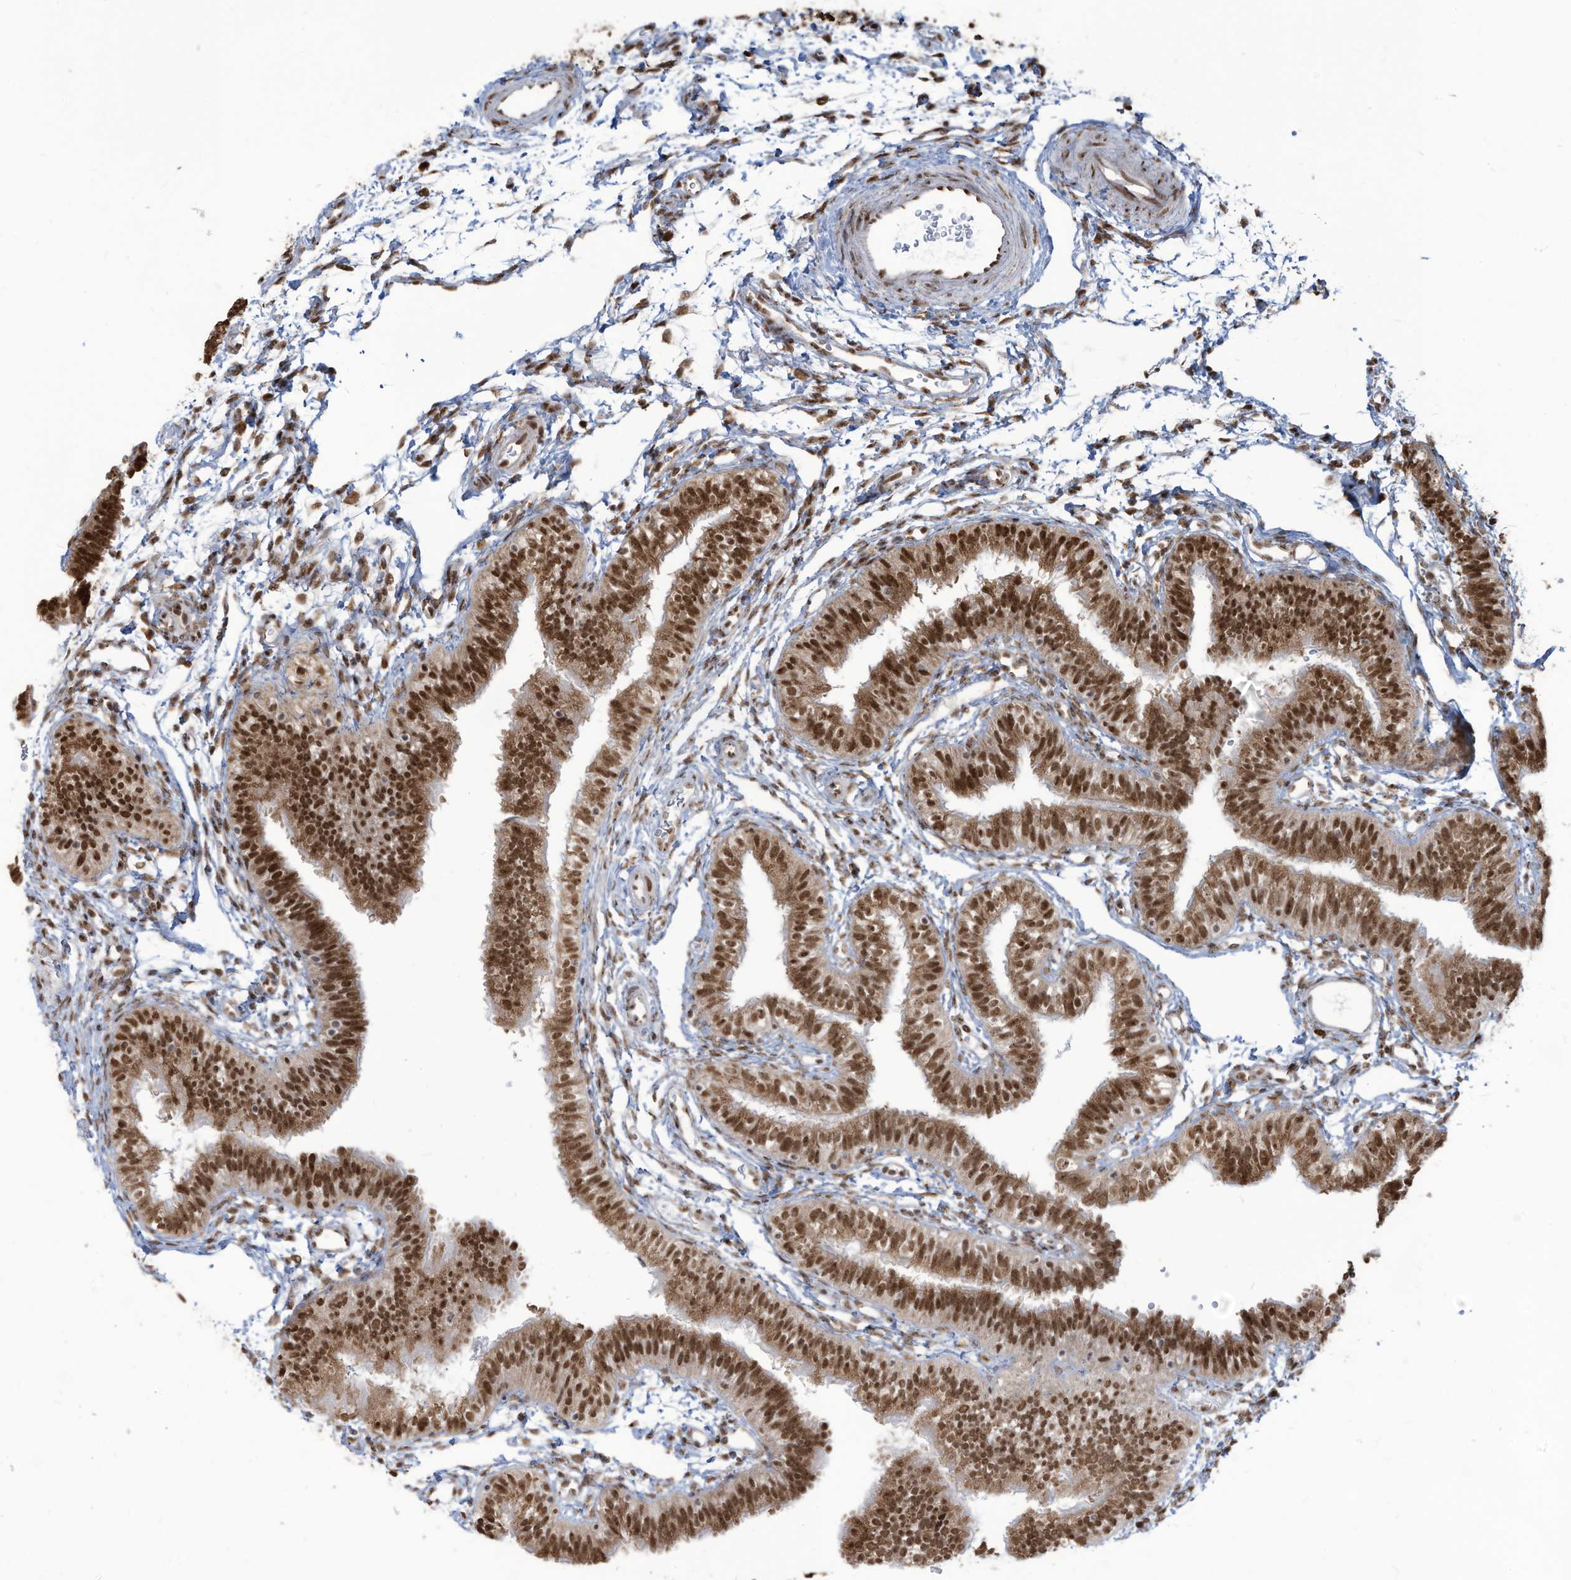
{"staining": {"intensity": "strong", "quantity": ">75%", "location": "cytoplasmic/membranous,nuclear"}, "tissue": "fallopian tube", "cell_type": "Glandular cells", "image_type": "normal", "snomed": [{"axis": "morphology", "description": "Normal tissue, NOS"}, {"axis": "topography", "description": "Fallopian tube"}], "caption": "Immunohistochemical staining of benign human fallopian tube exhibits strong cytoplasmic/membranous,nuclear protein expression in approximately >75% of glandular cells. (Brightfield microscopy of DAB IHC at high magnification).", "gene": "LBH", "patient": {"sex": "female", "age": 35}}